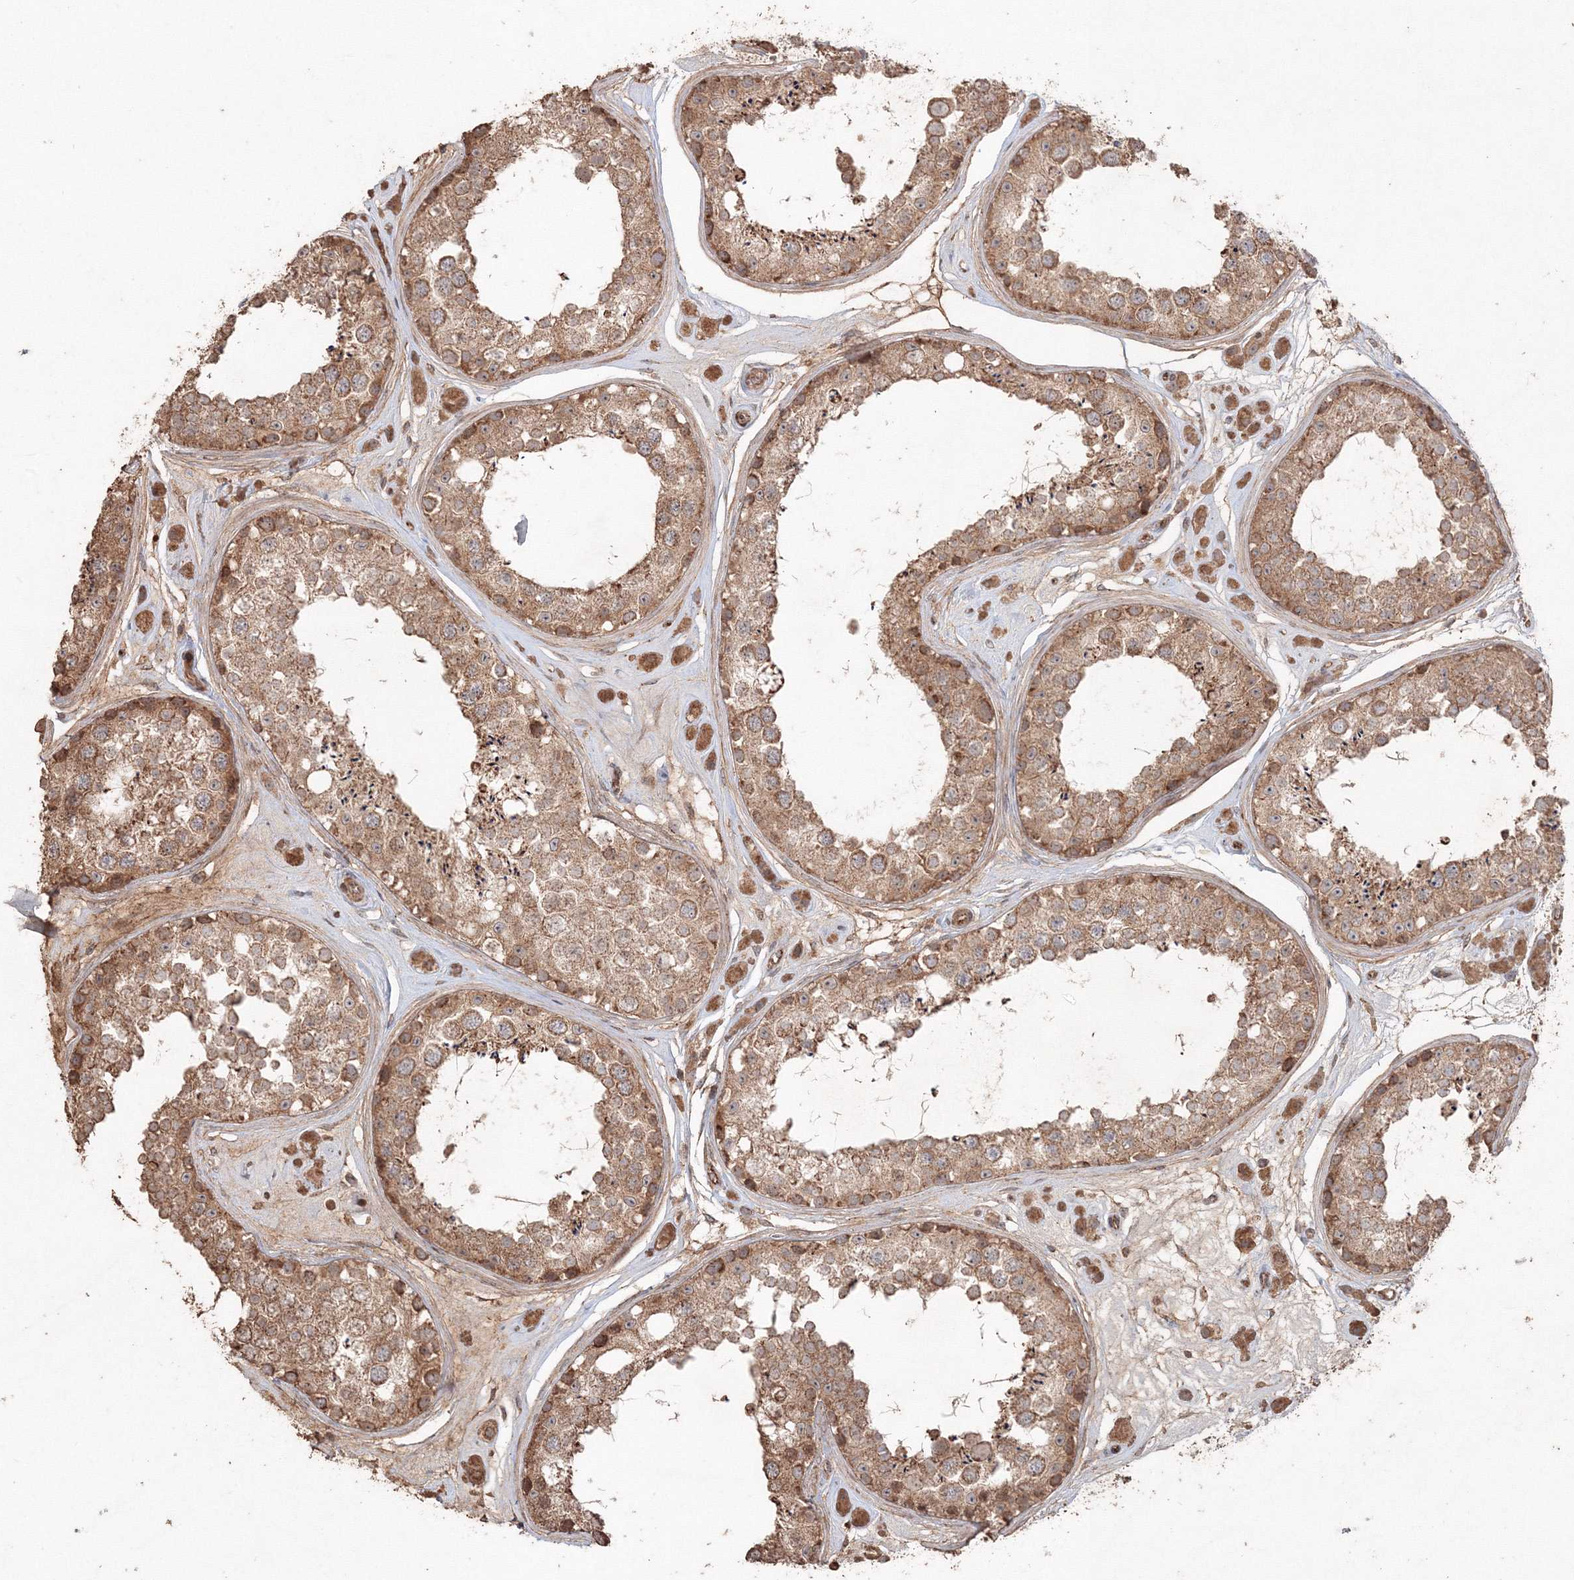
{"staining": {"intensity": "moderate", "quantity": ">75%", "location": "cytoplasmic/membranous"}, "tissue": "testis", "cell_type": "Cells in seminiferous ducts", "image_type": "normal", "snomed": [{"axis": "morphology", "description": "Normal tissue, NOS"}, {"axis": "topography", "description": "Testis"}], "caption": "A photomicrograph of testis stained for a protein exhibits moderate cytoplasmic/membranous brown staining in cells in seminiferous ducts. (Stains: DAB in brown, nuclei in blue, Microscopy: brightfield microscopy at high magnification).", "gene": "ANAPC16", "patient": {"sex": "male", "age": 25}}